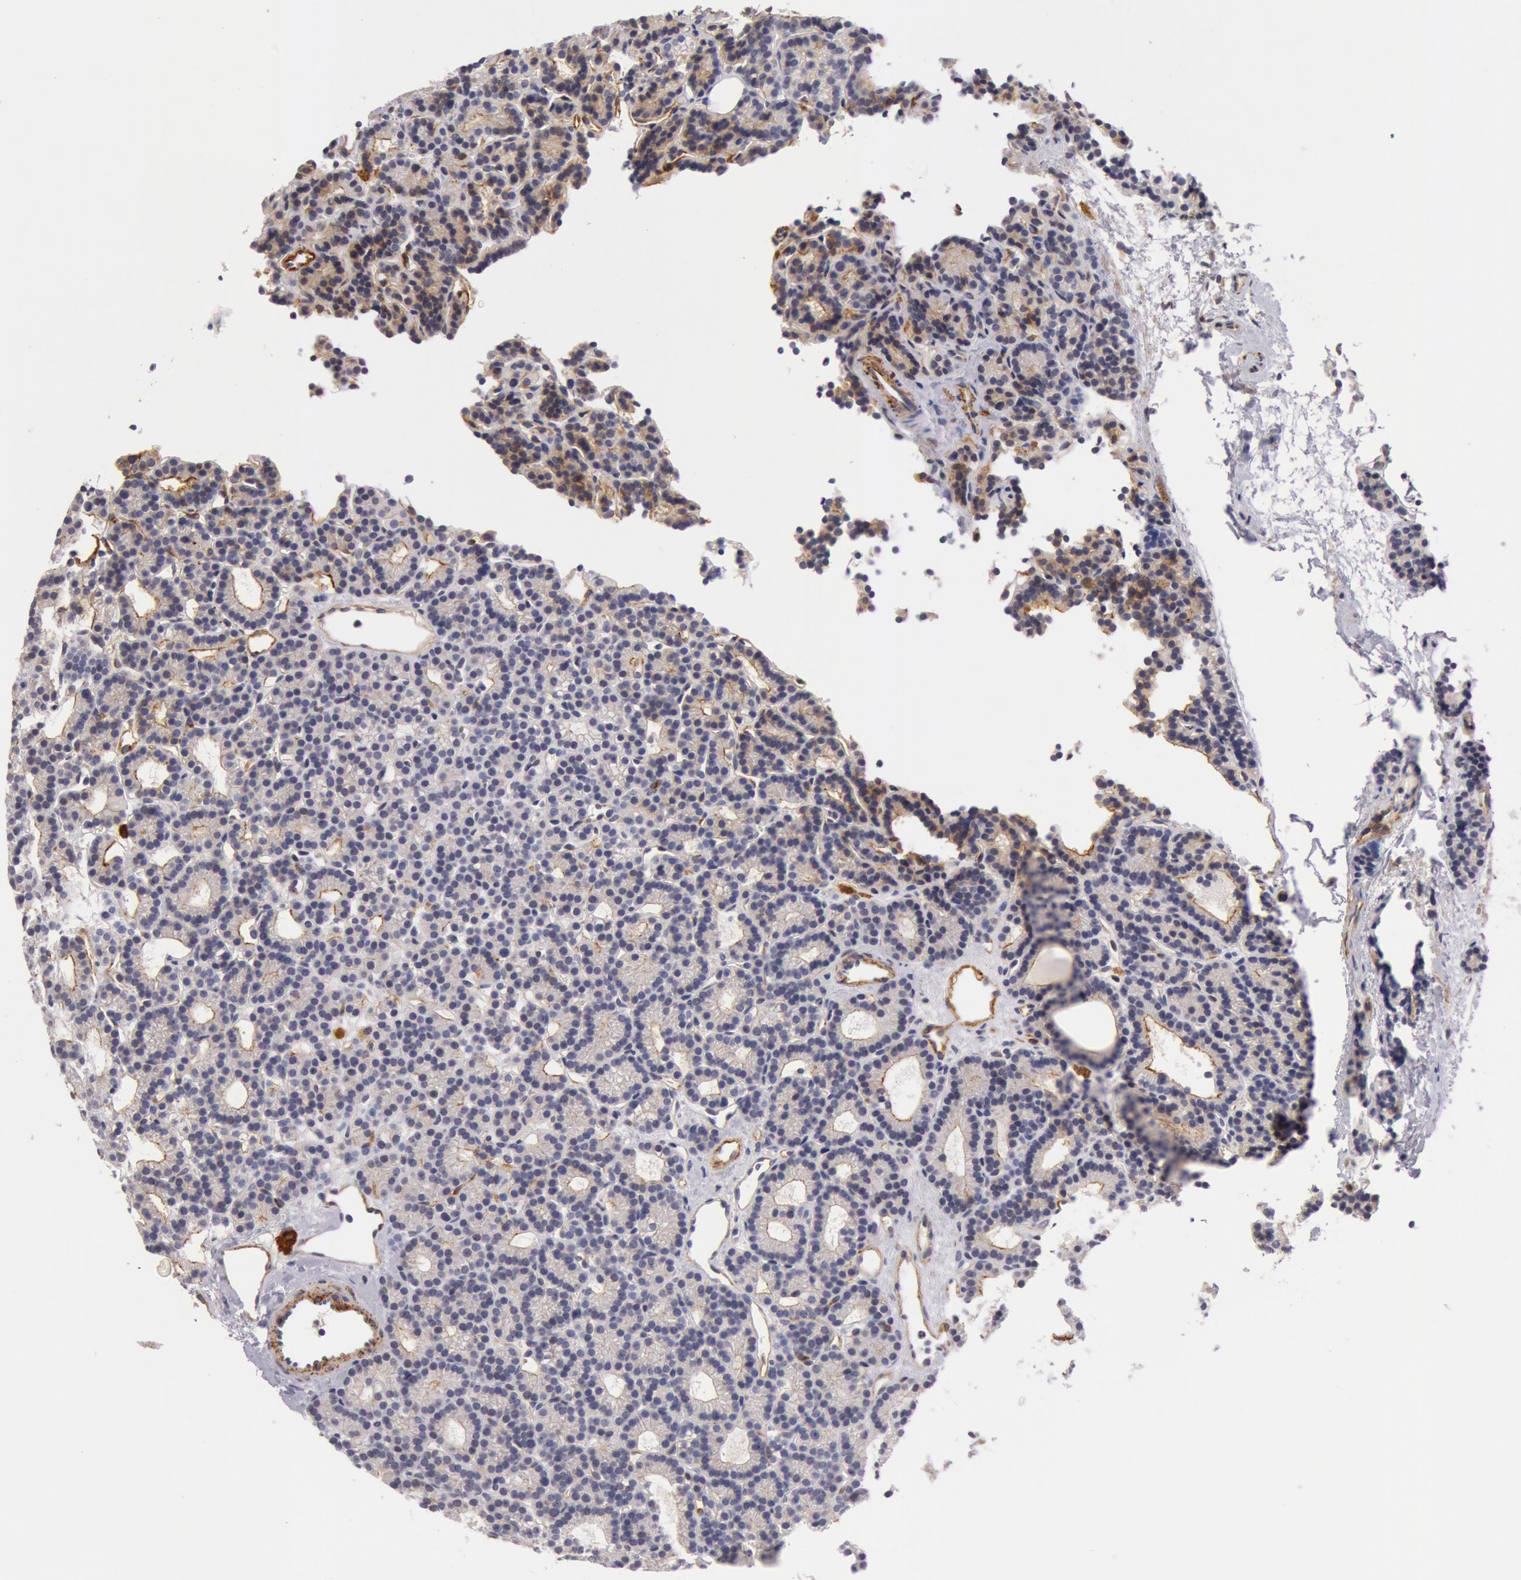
{"staining": {"intensity": "negative", "quantity": "none", "location": "none"}, "tissue": "parathyroid gland", "cell_type": "Glandular cells", "image_type": "normal", "snomed": [{"axis": "morphology", "description": "Normal tissue, NOS"}, {"axis": "topography", "description": "Parathyroid gland"}], "caption": "This is a photomicrograph of IHC staining of normal parathyroid gland, which shows no expression in glandular cells. (Stains: DAB (3,3'-diaminobenzidine) IHC with hematoxylin counter stain, Microscopy: brightfield microscopy at high magnification).", "gene": "IL23A", "patient": {"sex": "male", "age": 85}}